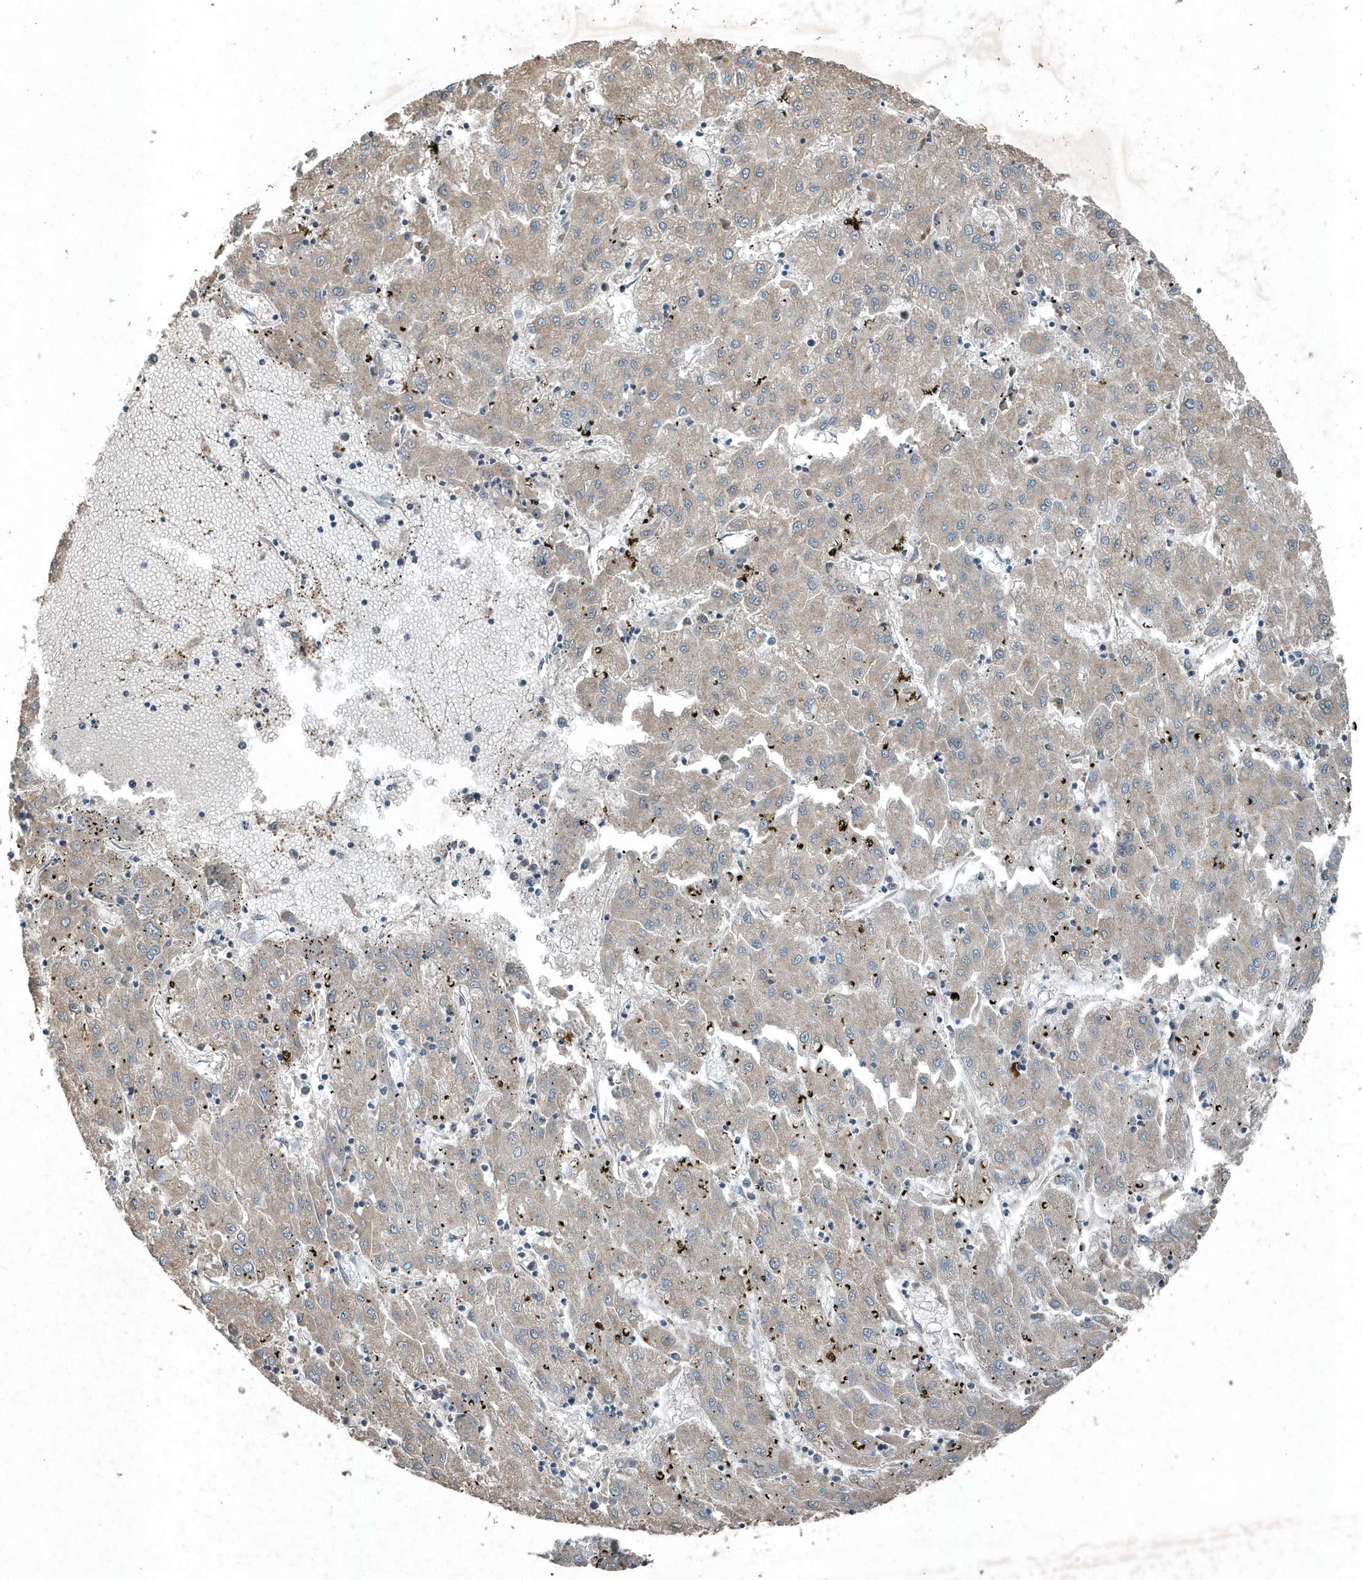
{"staining": {"intensity": "negative", "quantity": "none", "location": "none"}, "tissue": "liver cancer", "cell_type": "Tumor cells", "image_type": "cancer", "snomed": [{"axis": "morphology", "description": "Carcinoma, Hepatocellular, NOS"}, {"axis": "topography", "description": "Liver"}], "caption": "Tumor cells are negative for protein expression in human liver cancer. (DAB IHC visualized using brightfield microscopy, high magnification).", "gene": "SCFD2", "patient": {"sex": "male", "age": 72}}